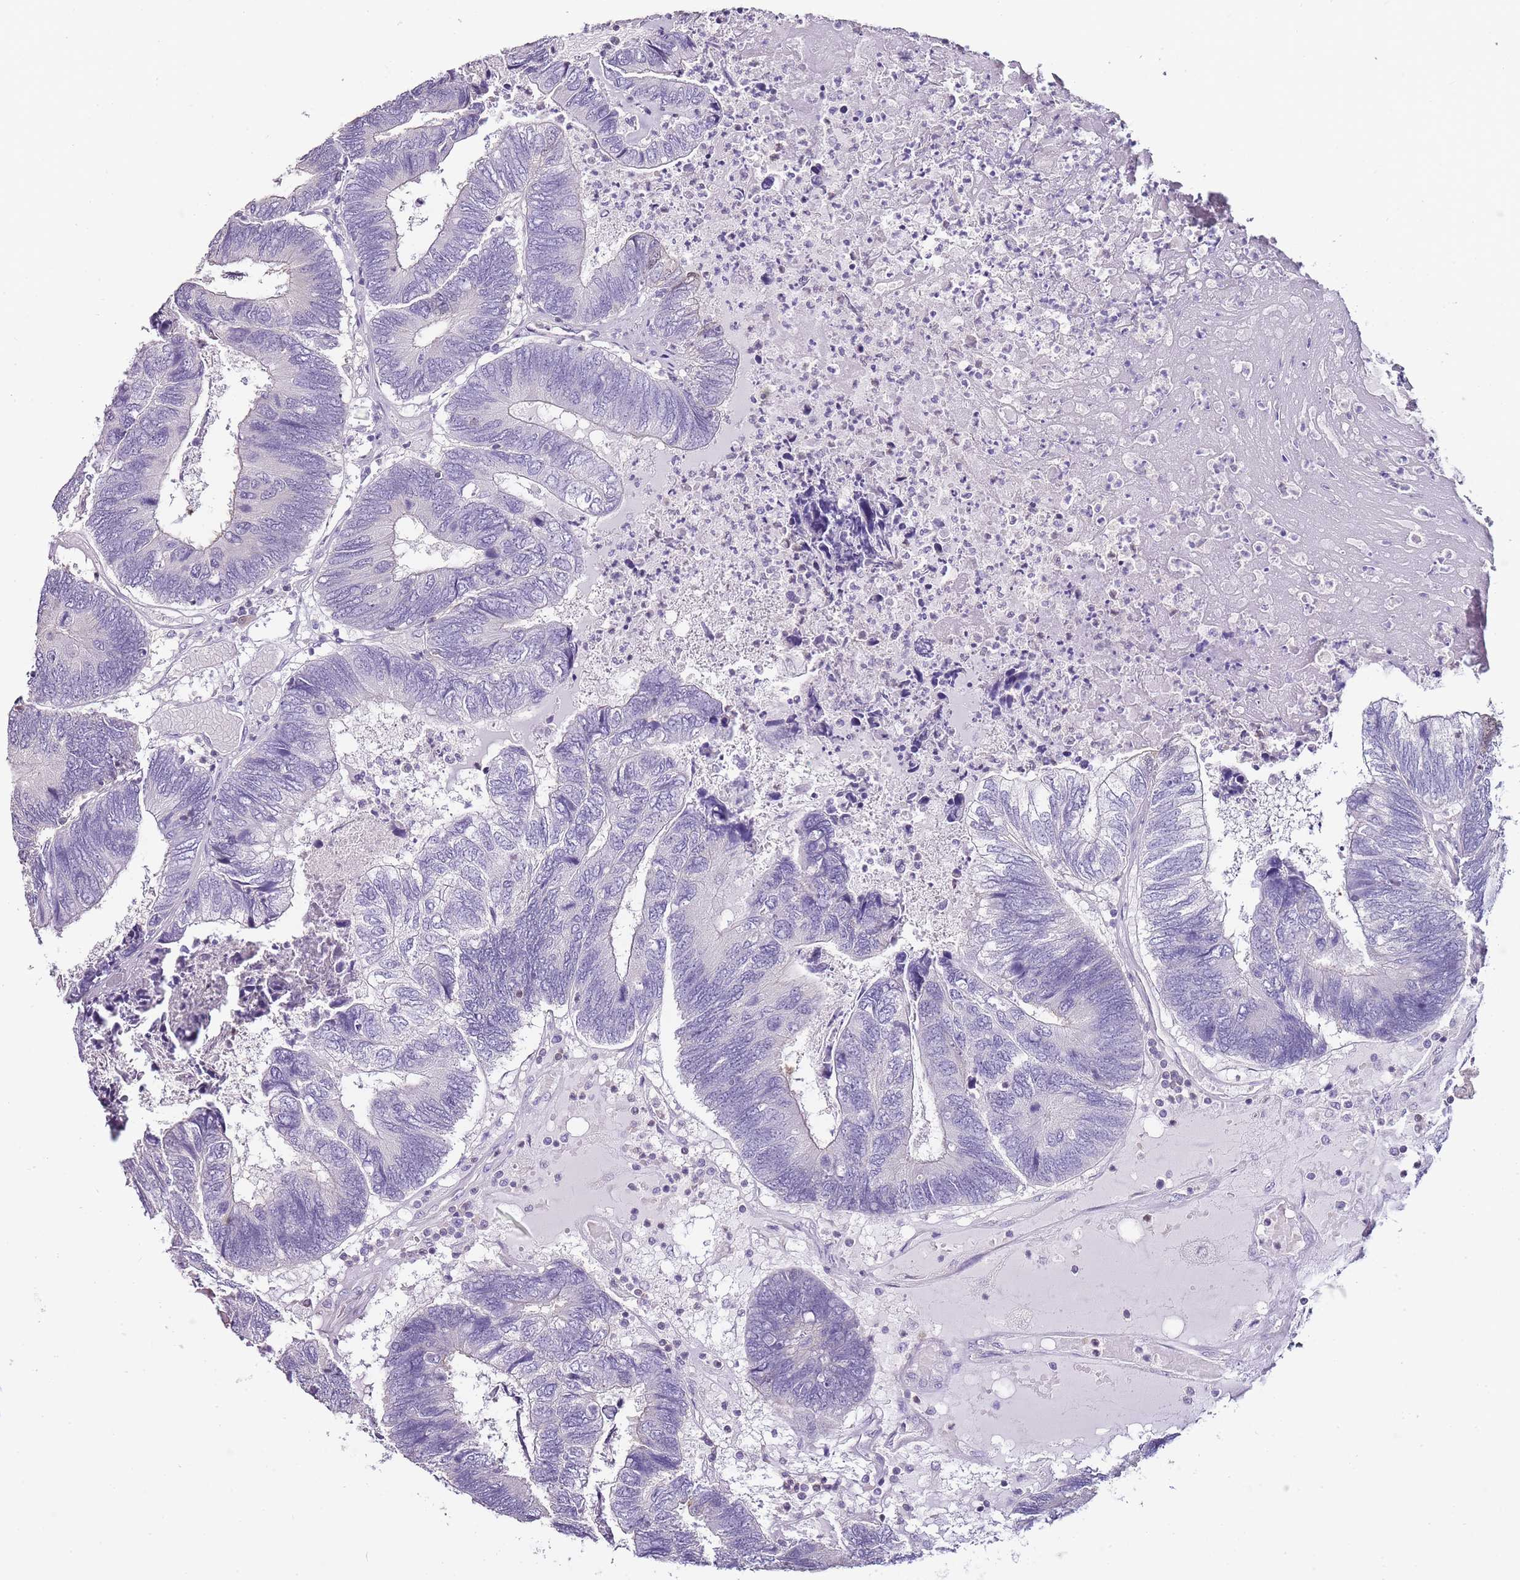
{"staining": {"intensity": "negative", "quantity": "none", "location": "none"}, "tissue": "colorectal cancer", "cell_type": "Tumor cells", "image_type": "cancer", "snomed": [{"axis": "morphology", "description": "Adenocarcinoma, NOS"}, {"axis": "topography", "description": "Colon"}], "caption": "Tumor cells are negative for brown protein staining in adenocarcinoma (colorectal). (Stains: DAB immunohistochemistry (IHC) with hematoxylin counter stain, Microscopy: brightfield microscopy at high magnification).", "gene": "ZBP1", "patient": {"sex": "female", "age": 67}}